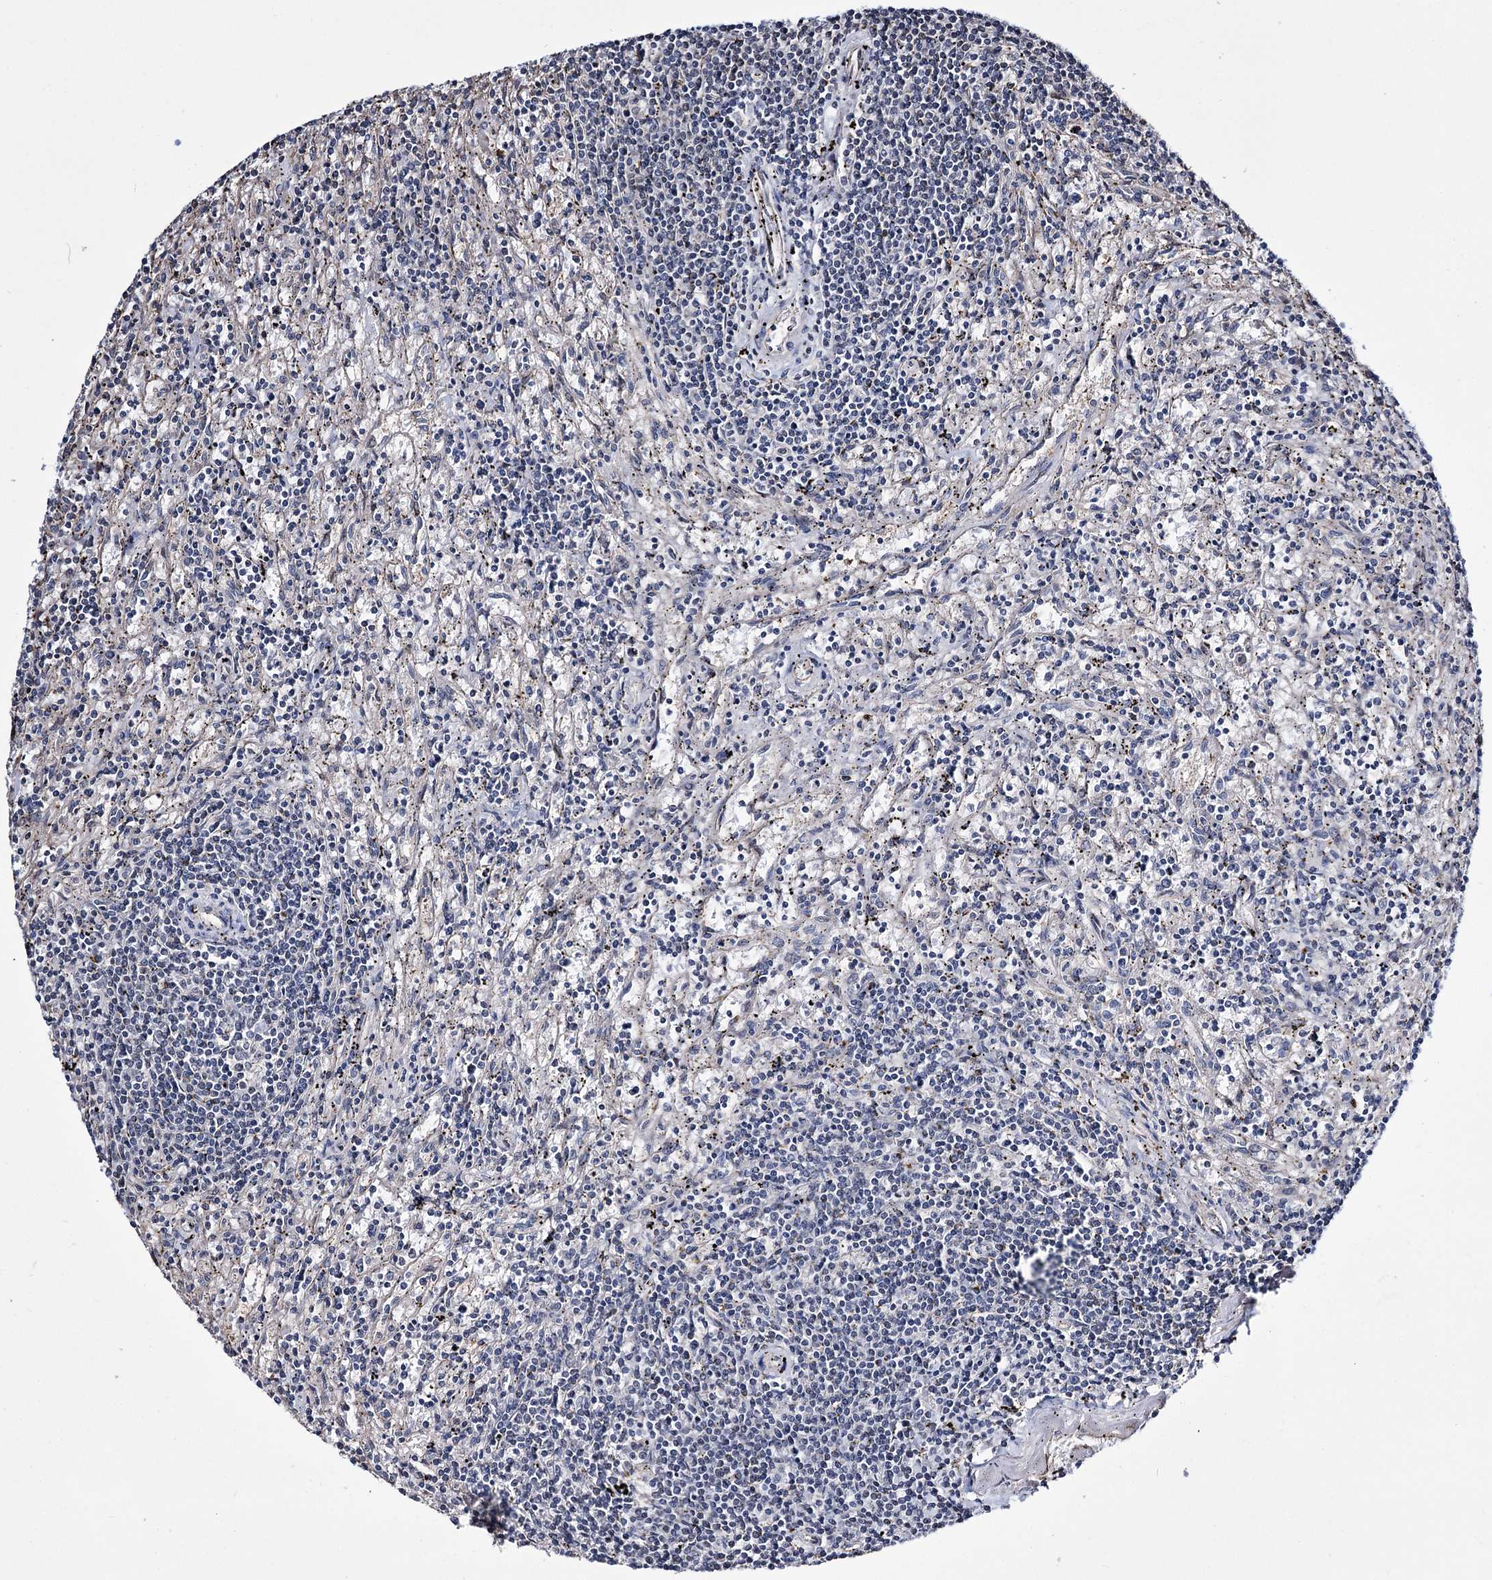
{"staining": {"intensity": "negative", "quantity": "none", "location": "none"}, "tissue": "lymphoma", "cell_type": "Tumor cells", "image_type": "cancer", "snomed": [{"axis": "morphology", "description": "Malignant lymphoma, non-Hodgkin's type, Low grade"}, {"axis": "topography", "description": "Spleen"}], "caption": "DAB (3,3'-diaminobenzidine) immunohistochemical staining of human low-grade malignant lymphoma, non-Hodgkin's type exhibits no significant staining in tumor cells.", "gene": "CHMP7", "patient": {"sex": "male", "age": 76}}